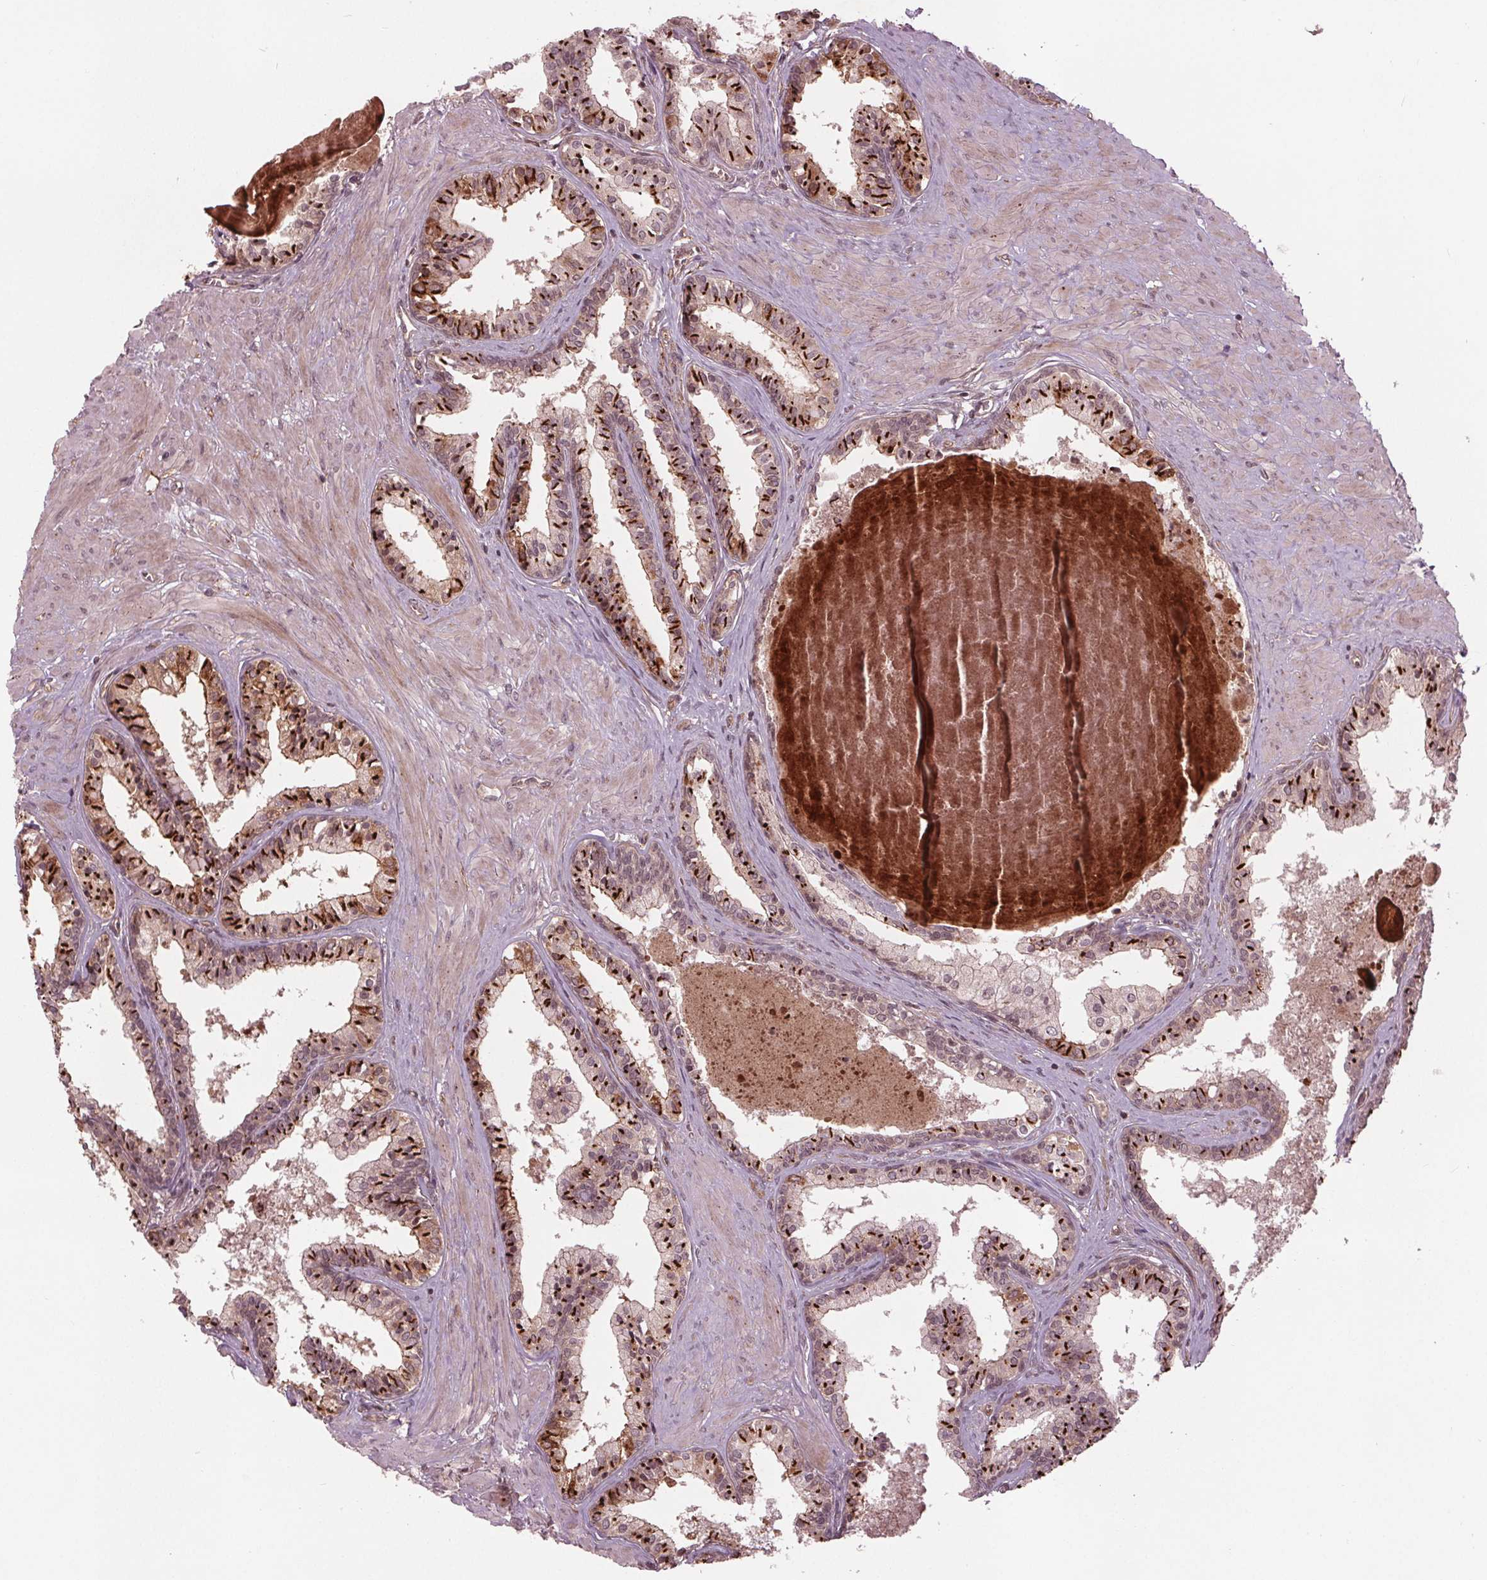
{"staining": {"intensity": "strong", "quantity": "<25%", "location": "cytoplasmic/membranous"}, "tissue": "prostate", "cell_type": "Glandular cells", "image_type": "normal", "snomed": [{"axis": "morphology", "description": "Normal tissue, NOS"}, {"axis": "topography", "description": "Prostate"}], "caption": "This micrograph exhibits normal prostate stained with immunohistochemistry (IHC) to label a protein in brown. The cytoplasmic/membranous of glandular cells show strong positivity for the protein. Nuclei are counter-stained blue.", "gene": "BTBD1", "patient": {"sex": "male", "age": 61}}